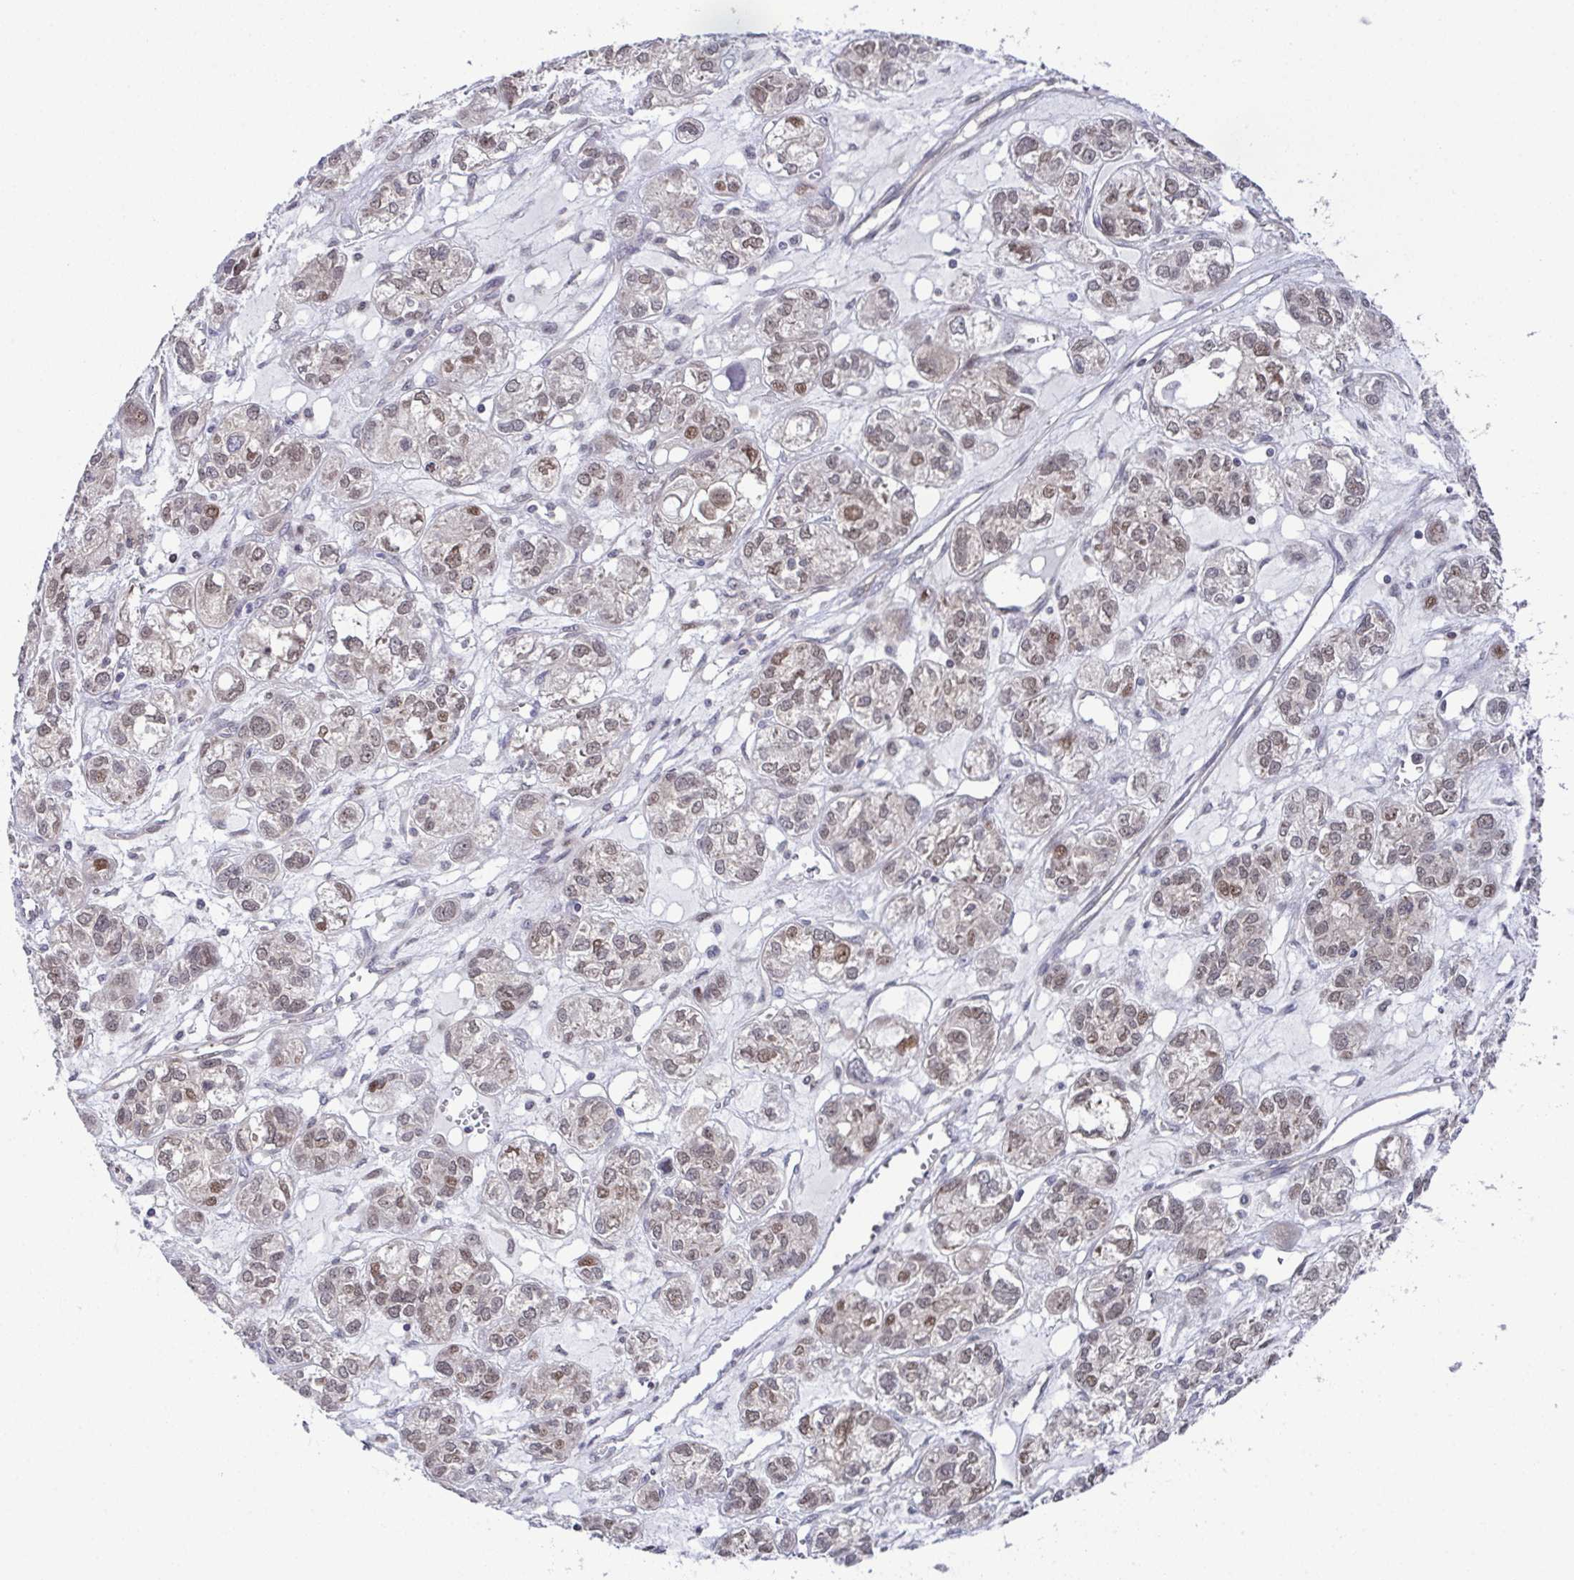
{"staining": {"intensity": "weak", "quantity": "25%-75%", "location": "nuclear"}, "tissue": "ovarian cancer", "cell_type": "Tumor cells", "image_type": "cancer", "snomed": [{"axis": "morphology", "description": "Carcinoma, endometroid"}, {"axis": "topography", "description": "Ovary"}], "caption": "Tumor cells show weak nuclear positivity in approximately 25%-75% of cells in ovarian cancer.", "gene": "DNAJB1", "patient": {"sex": "female", "age": 64}}